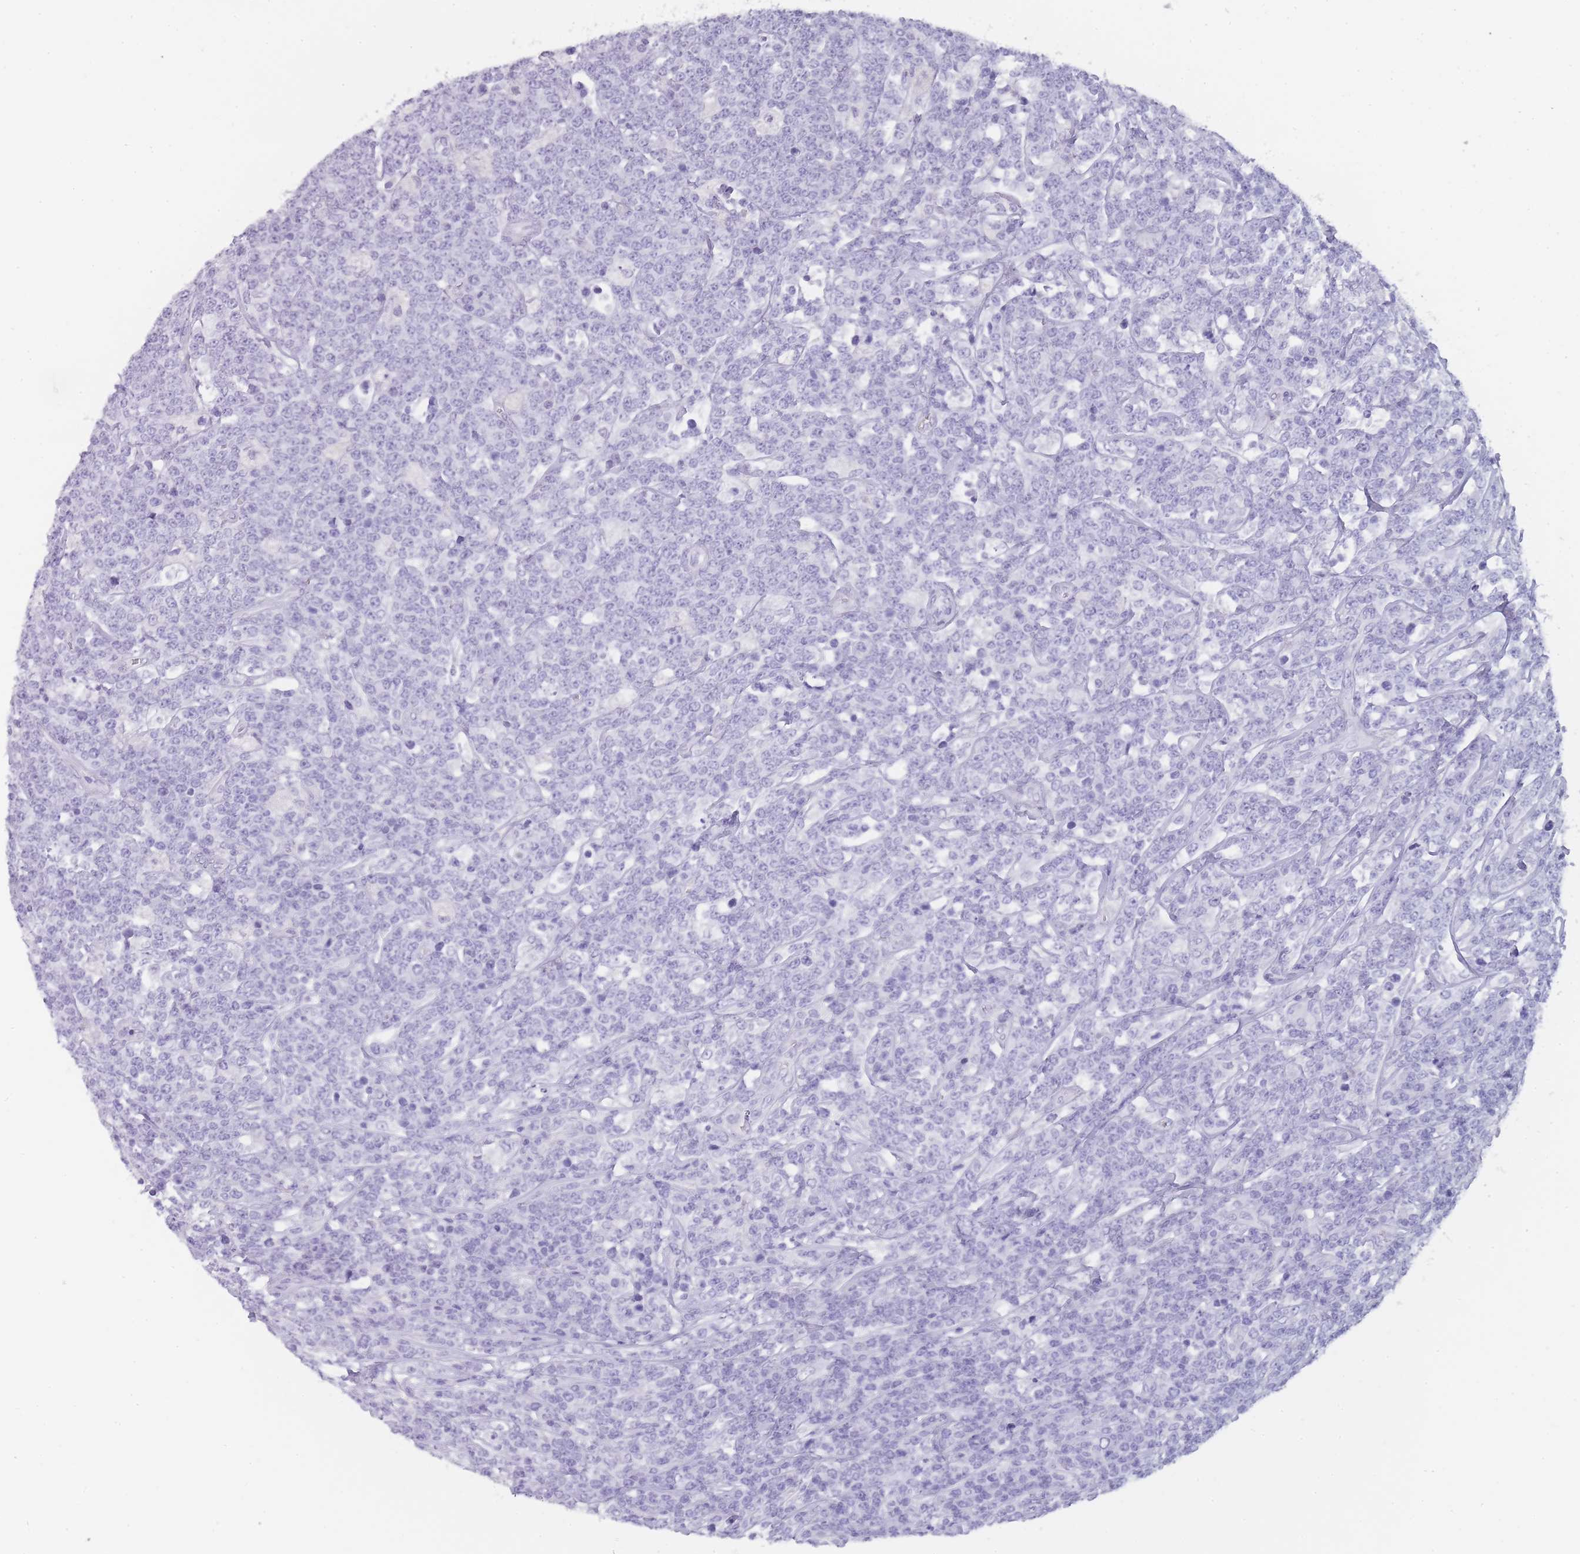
{"staining": {"intensity": "negative", "quantity": "none", "location": "none"}, "tissue": "lymphoma", "cell_type": "Tumor cells", "image_type": "cancer", "snomed": [{"axis": "morphology", "description": "Malignant lymphoma, non-Hodgkin's type, High grade"}, {"axis": "topography", "description": "Small intestine"}], "caption": "The IHC image has no significant positivity in tumor cells of lymphoma tissue.", "gene": "TCP11", "patient": {"sex": "male", "age": 8}}